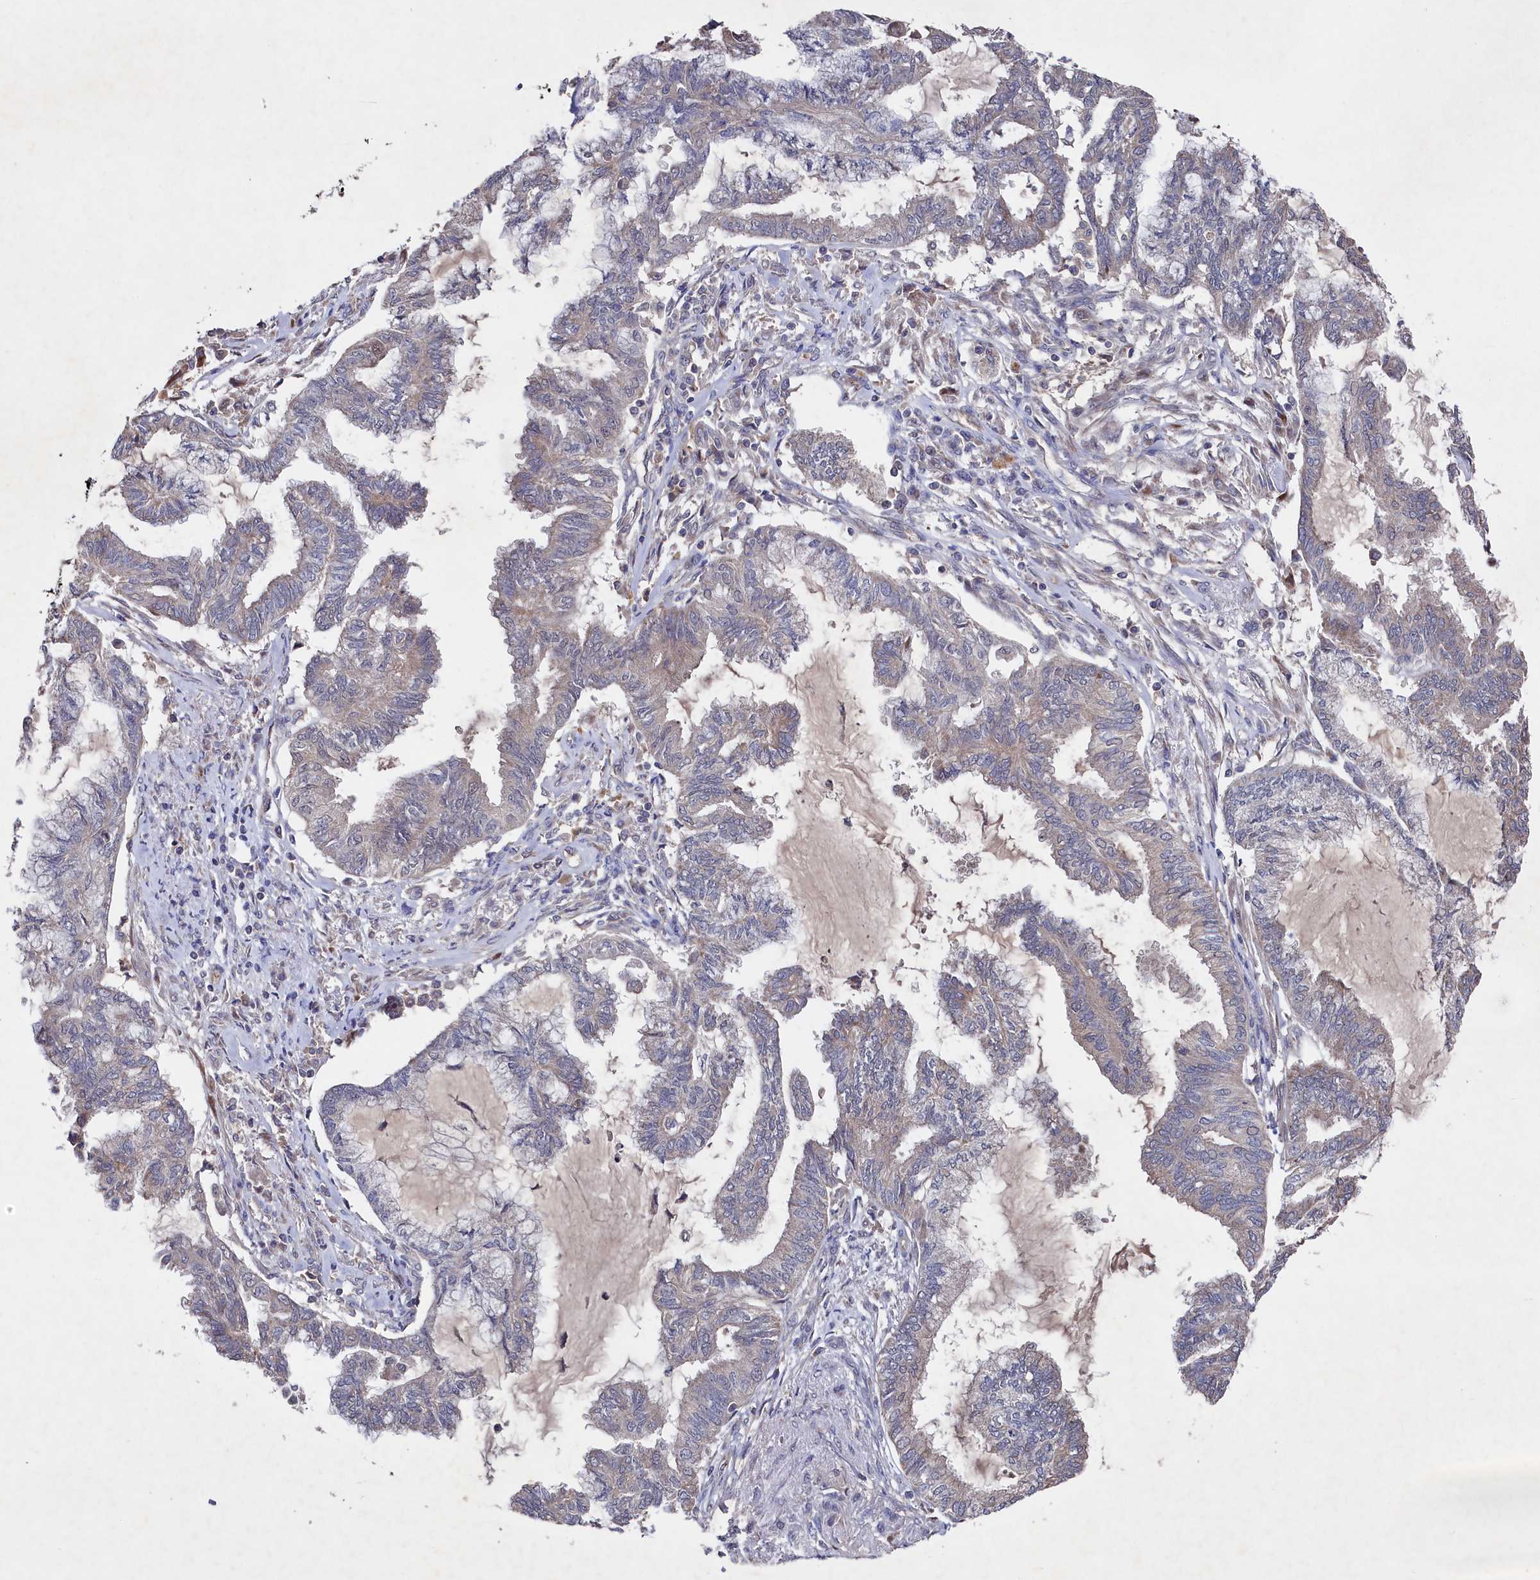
{"staining": {"intensity": "weak", "quantity": "<25%", "location": "cytoplasmic/membranous"}, "tissue": "endometrial cancer", "cell_type": "Tumor cells", "image_type": "cancer", "snomed": [{"axis": "morphology", "description": "Adenocarcinoma, NOS"}, {"axis": "topography", "description": "Endometrium"}], "caption": "Human endometrial cancer stained for a protein using immunohistochemistry displays no expression in tumor cells.", "gene": "SUPV3L1", "patient": {"sex": "female", "age": 86}}